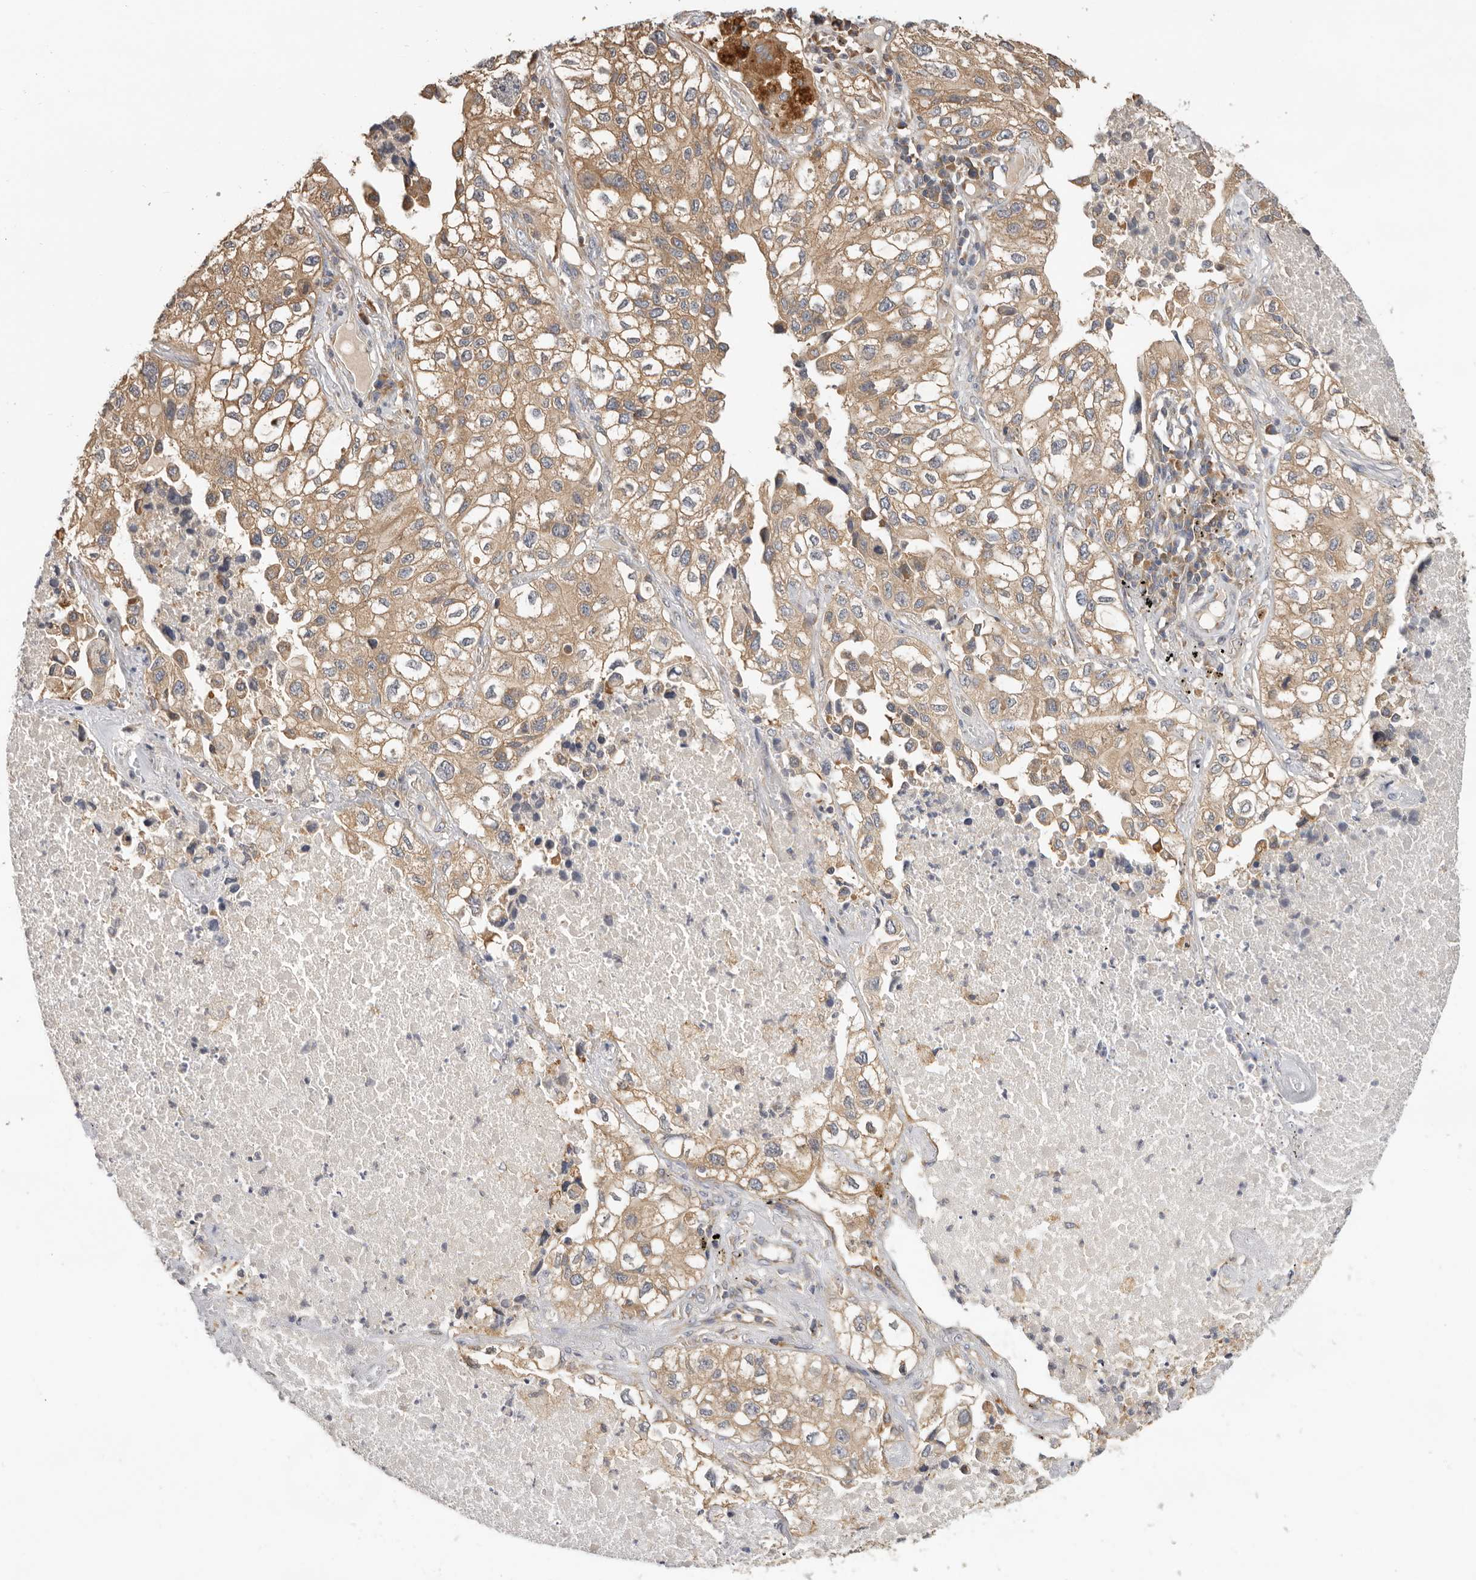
{"staining": {"intensity": "moderate", "quantity": "25%-75%", "location": "cytoplasmic/membranous"}, "tissue": "lung cancer", "cell_type": "Tumor cells", "image_type": "cancer", "snomed": [{"axis": "morphology", "description": "Adenocarcinoma, NOS"}, {"axis": "topography", "description": "Lung"}], "caption": "The histopathology image exhibits staining of lung cancer (adenocarcinoma), revealing moderate cytoplasmic/membranous protein expression (brown color) within tumor cells. (DAB IHC with brightfield microscopy, high magnification).", "gene": "PPP1R42", "patient": {"sex": "male", "age": 63}}